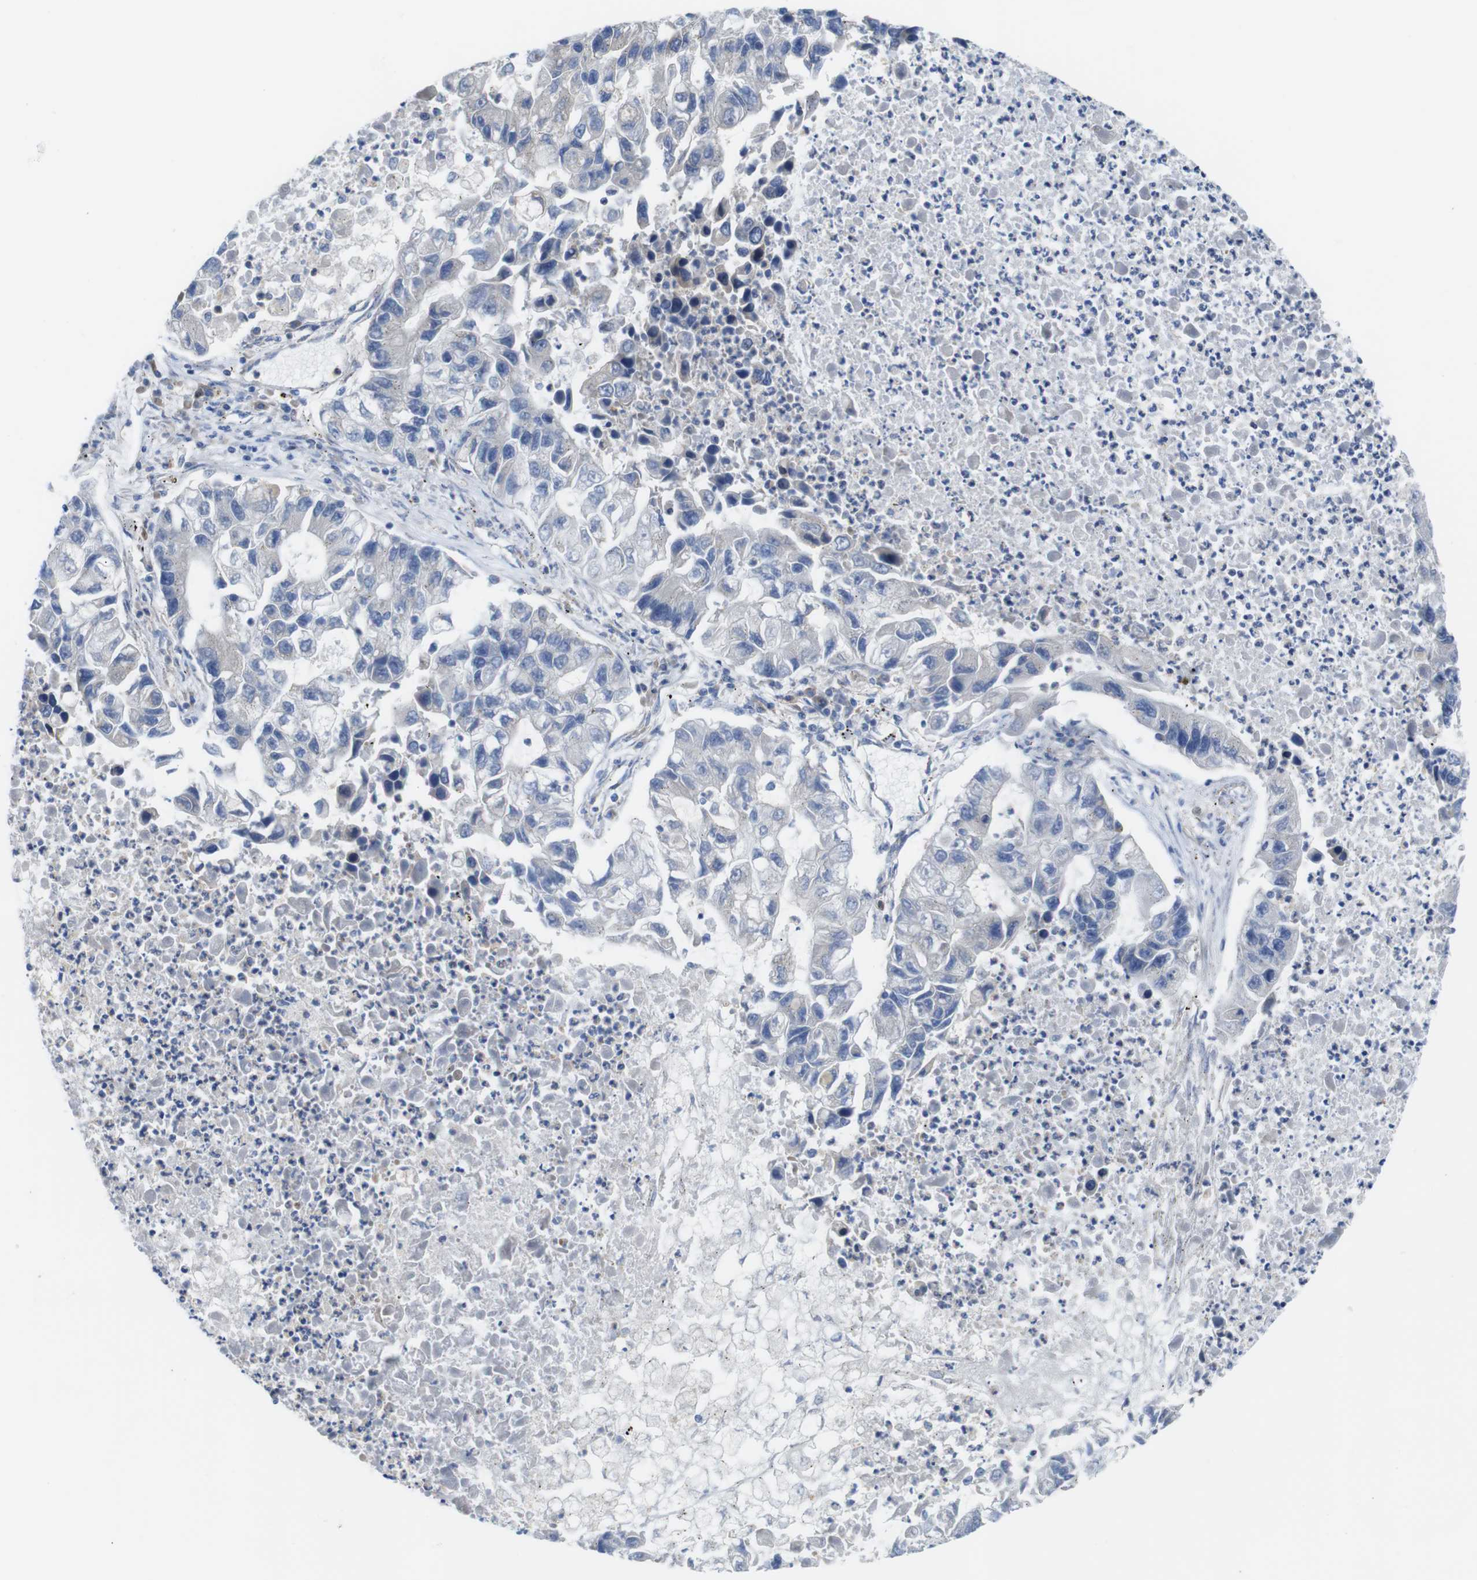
{"staining": {"intensity": "negative", "quantity": "none", "location": "none"}, "tissue": "lung cancer", "cell_type": "Tumor cells", "image_type": "cancer", "snomed": [{"axis": "morphology", "description": "Adenocarcinoma, NOS"}, {"axis": "topography", "description": "Lung"}], "caption": "Immunohistochemistry (IHC) histopathology image of human lung cancer stained for a protein (brown), which shows no expression in tumor cells.", "gene": "DDRGK1", "patient": {"sex": "female", "age": 51}}